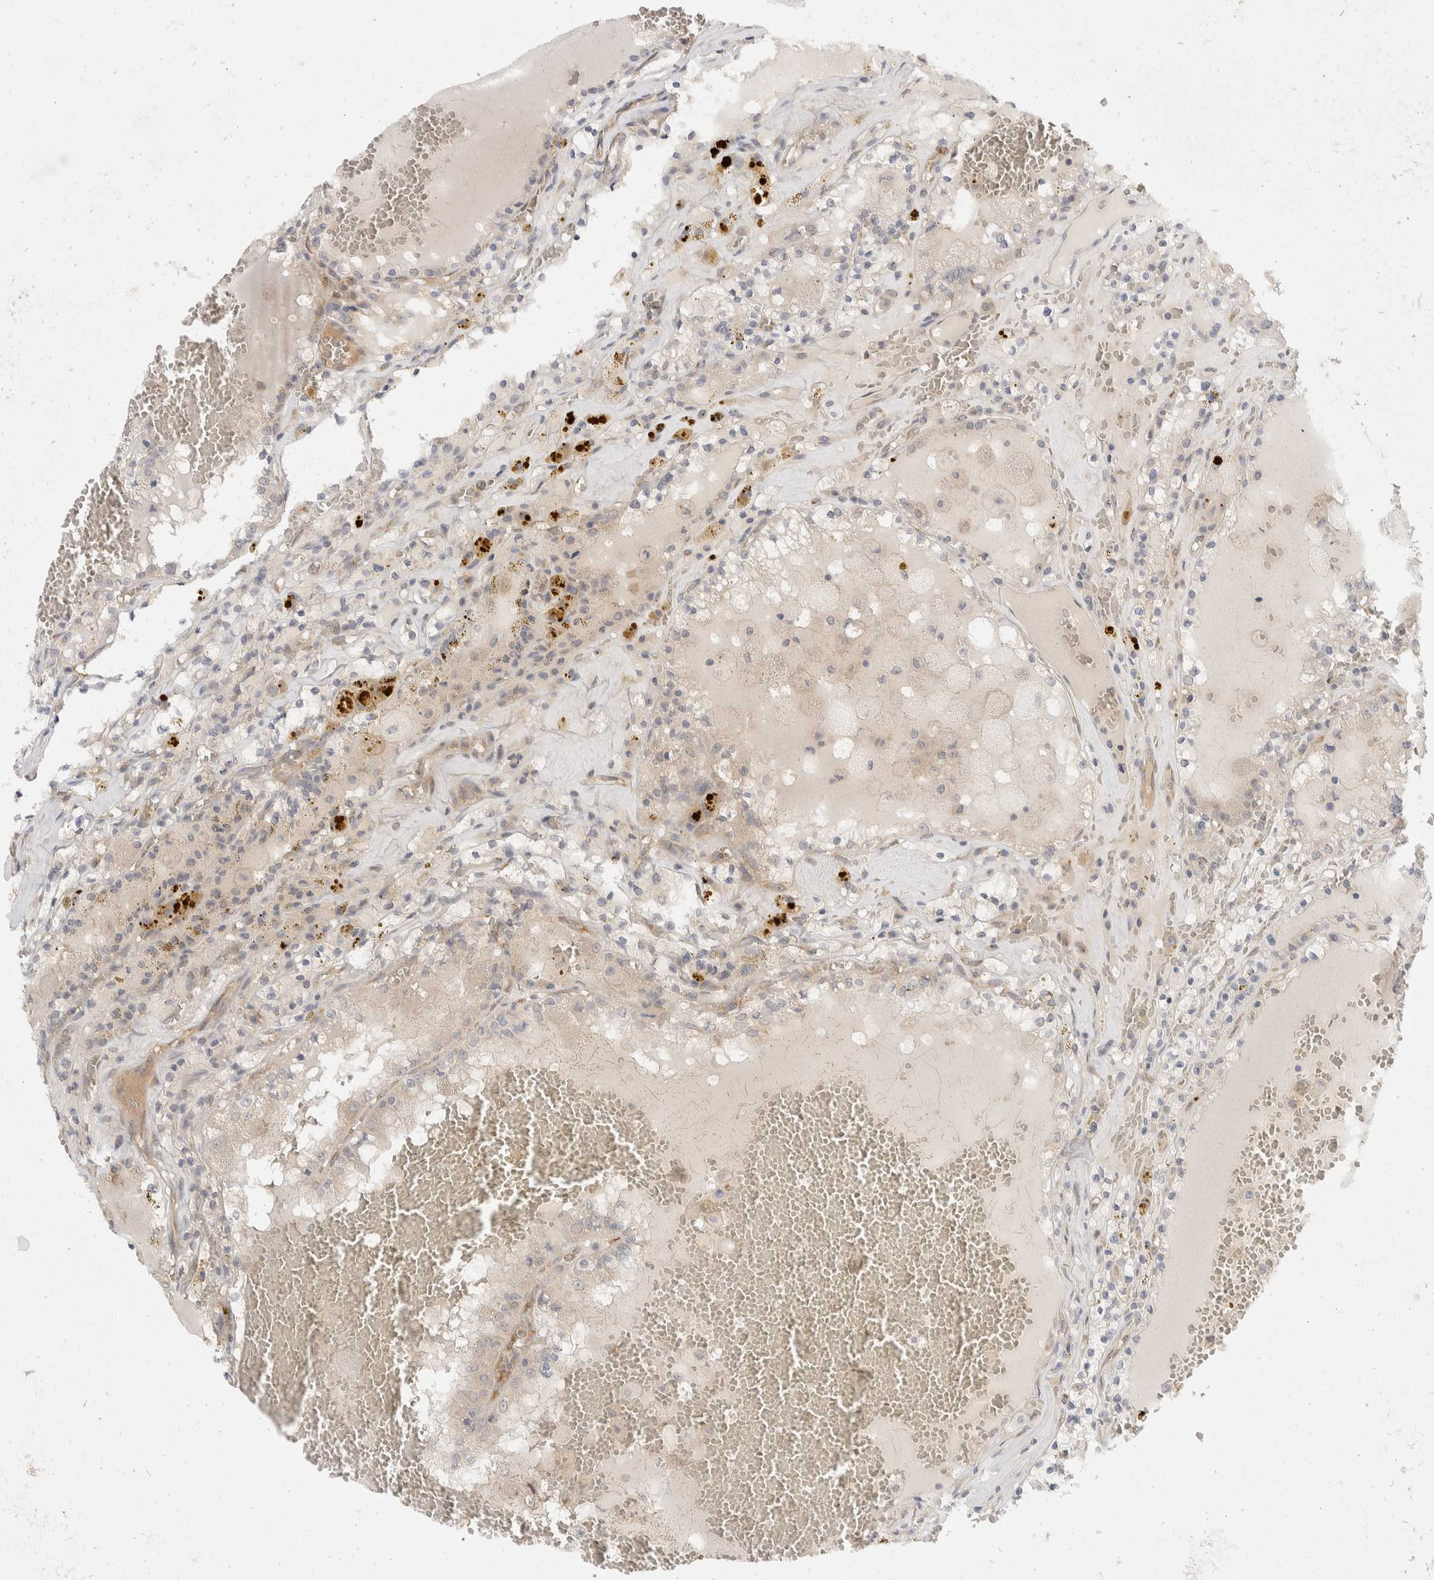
{"staining": {"intensity": "negative", "quantity": "none", "location": "none"}, "tissue": "renal cancer", "cell_type": "Tumor cells", "image_type": "cancer", "snomed": [{"axis": "morphology", "description": "Adenocarcinoma, NOS"}, {"axis": "topography", "description": "Kidney"}], "caption": "Immunohistochemistry (IHC) of renal cancer (adenocarcinoma) demonstrates no expression in tumor cells.", "gene": "EIF4G3", "patient": {"sex": "female", "age": 56}}